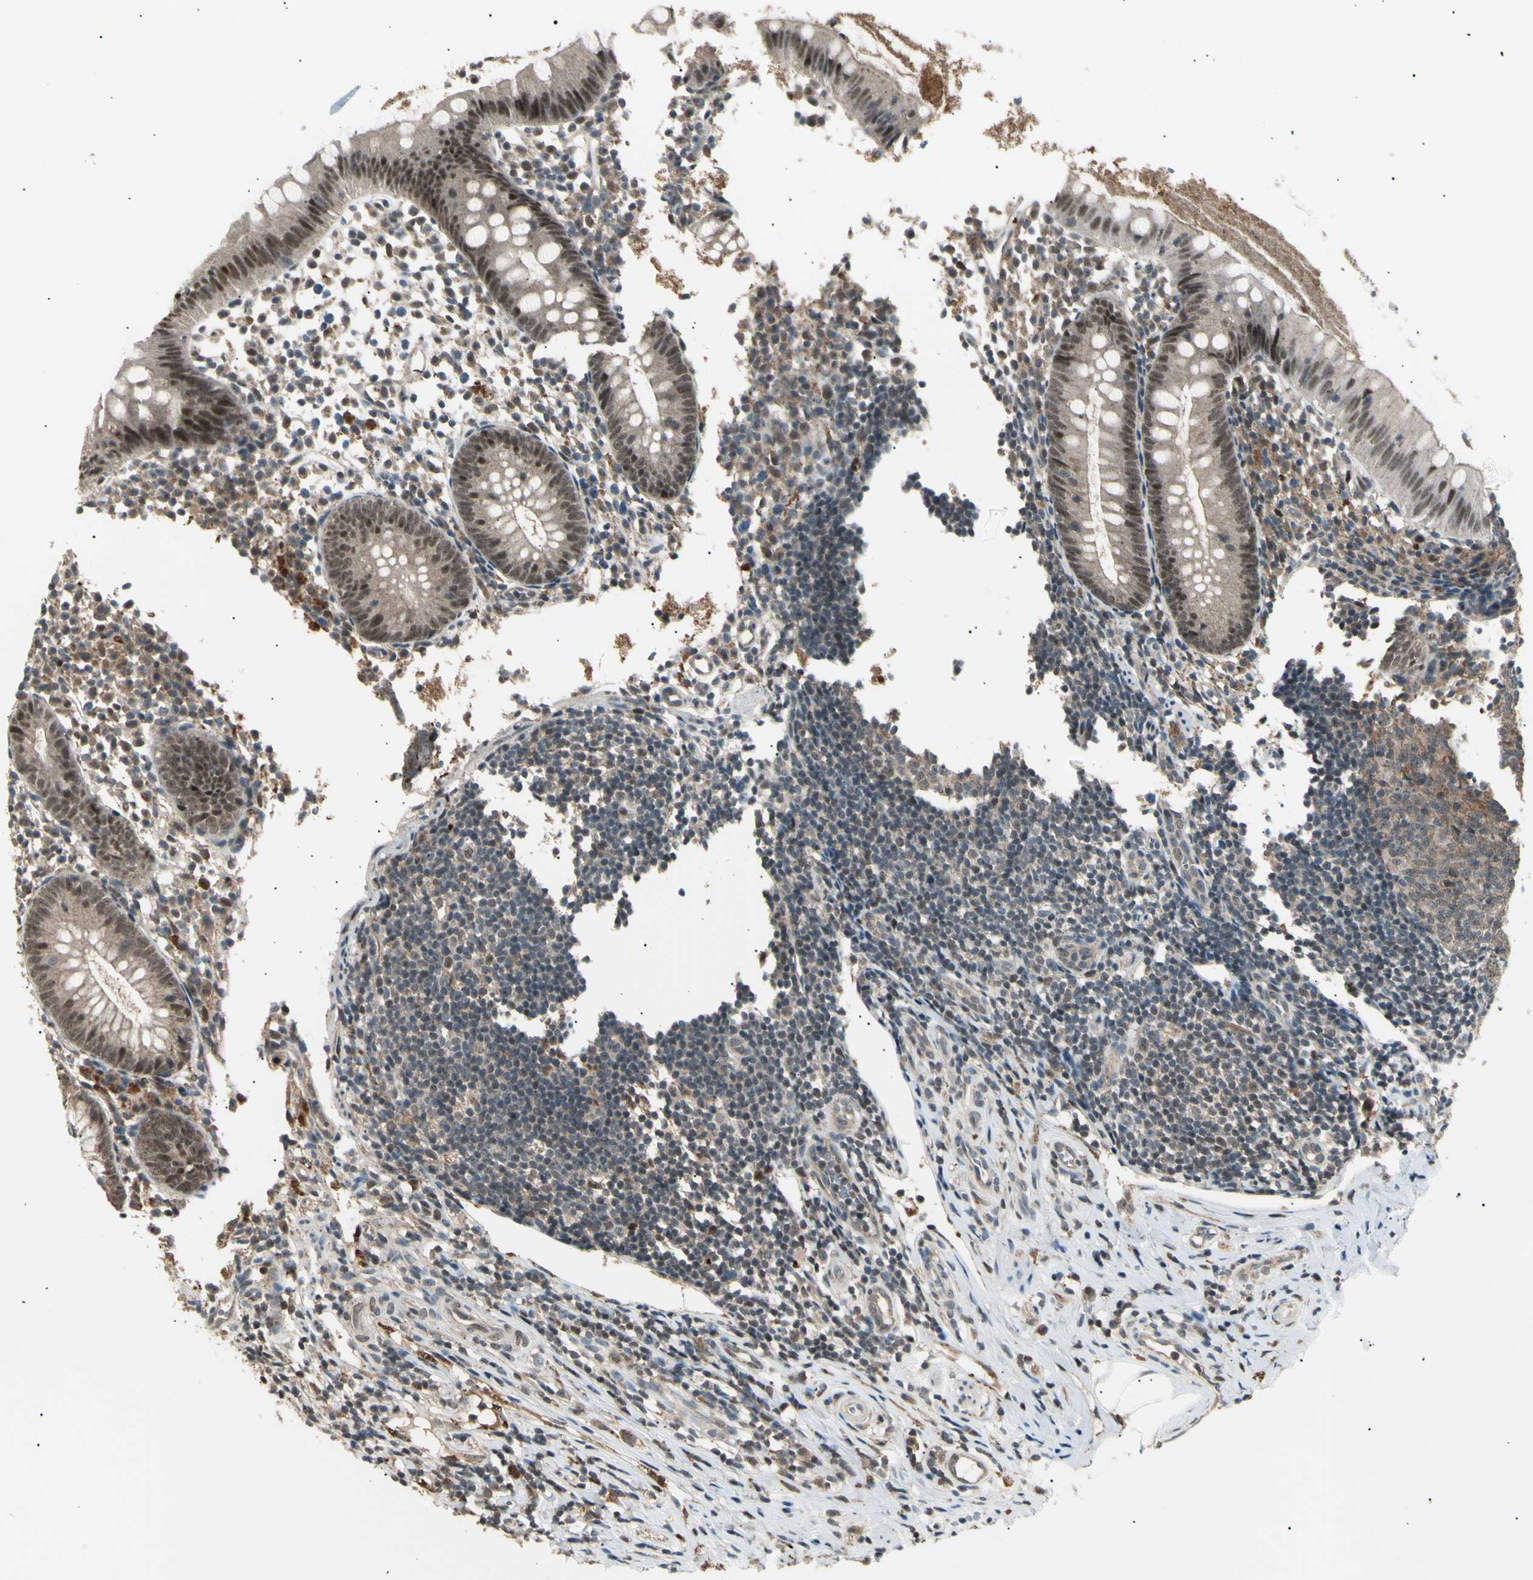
{"staining": {"intensity": "moderate", "quantity": ">75%", "location": "cytoplasmic/membranous,nuclear"}, "tissue": "appendix", "cell_type": "Glandular cells", "image_type": "normal", "snomed": [{"axis": "morphology", "description": "Normal tissue, NOS"}, {"axis": "topography", "description": "Appendix"}], "caption": "The photomicrograph shows staining of unremarkable appendix, revealing moderate cytoplasmic/membranous,nuclear protein positivity (brown color) within glandular cells. The protein is shown in brown color, while the nuclei are stained blue.", "gene": "NUAK2", "patient": {"sex": "female", "age": 20}}